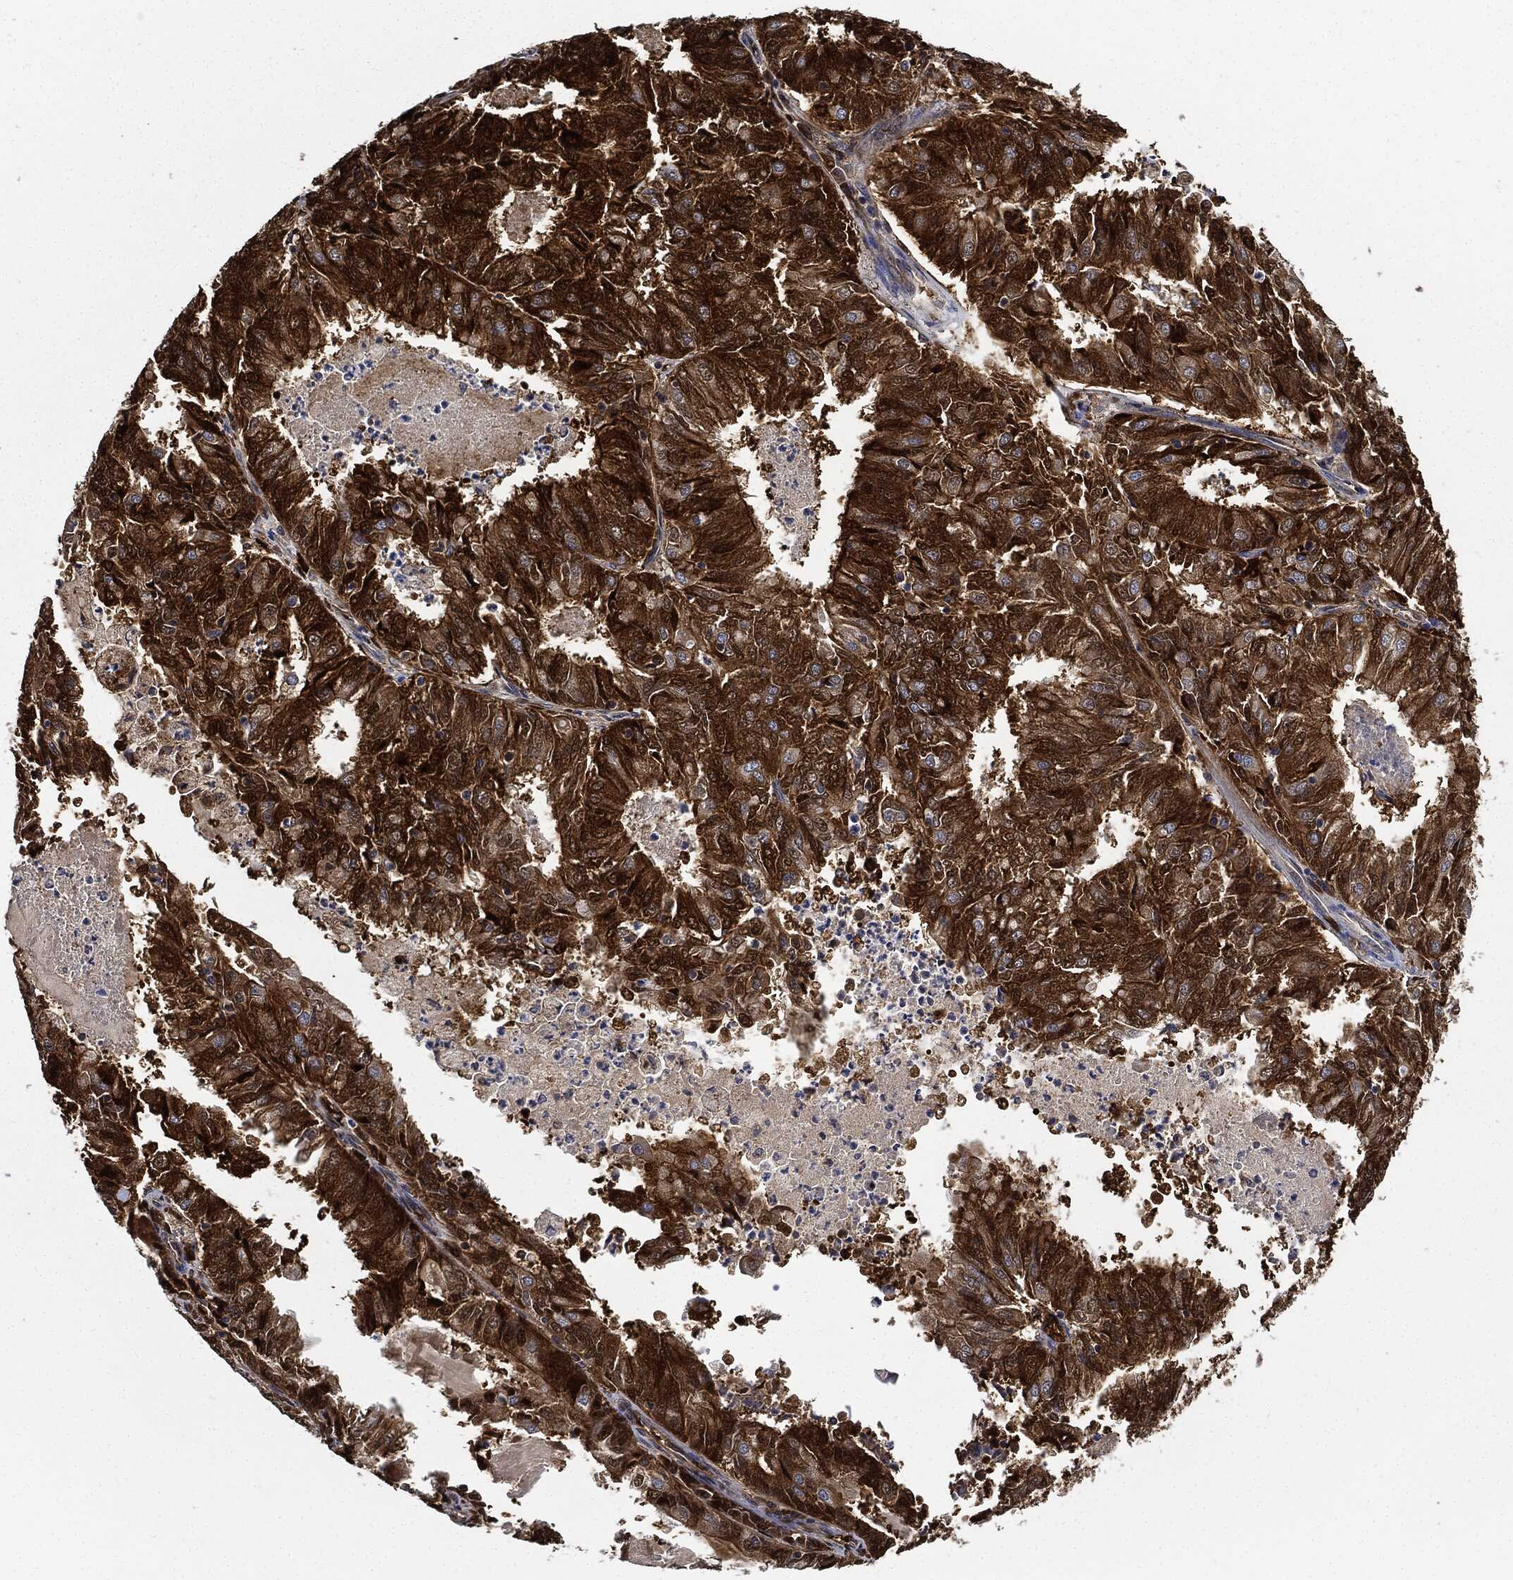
{"staining": {"intensity": "strong", "quantity": ">75%", "location": "cytoplasmic/membranous"}, "tissue": "endometrial cancer", "cell_type": "Tumor cells", "image_type": "cancer", "snomed": [{"axis": "morphology", "description": "Adenocarcinoma, NOS"}, {"axis": "topography", "description": "Endometrium"}], "caption": "Immunohistochemical staining of adenocarcinoma (endometrial) reveals high levels of strong cytoplasmic/membranous protein staining in about >75% of tumor cells.", "gene": "PRDX2", "patient": {"sex": "female", "age": 57}}